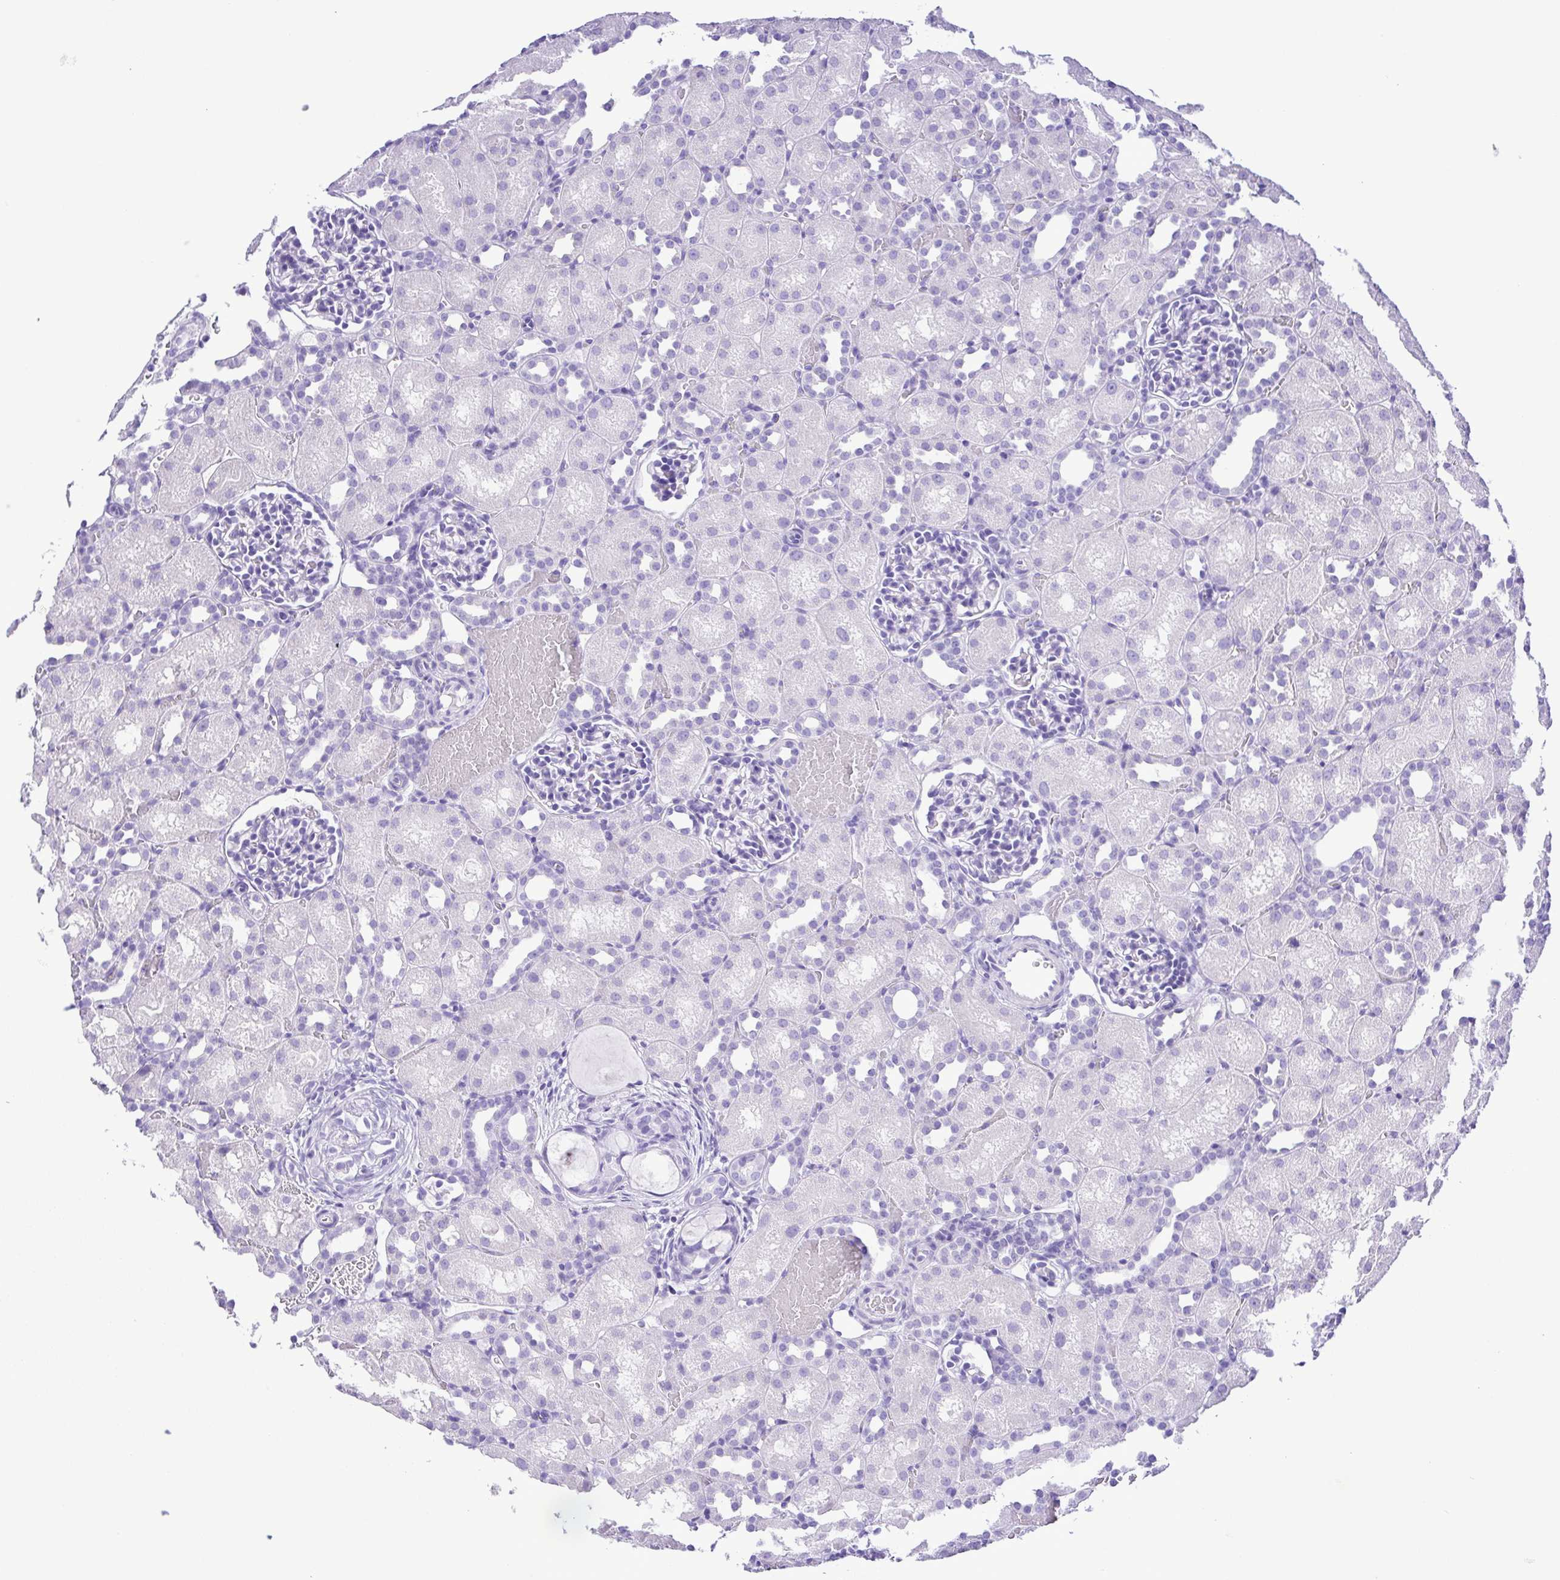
{"staining": {"intensity": "negative", "quantity": "none", "location": "none"}, "tissue": "kidney", "cell_type": "Cells in glomeruli", "image_type": "normal", "snomed": [{"axis": "morphology", "description": "Normal tissue, NOS"}, {"axis": "topography", "description": "Kidney"}], "caption": "Kidney stained for a protein using IHC displays no expression cells in glomeruli.", "gene": "CASP14", "patient": {"sex": "male", "age": 1}}